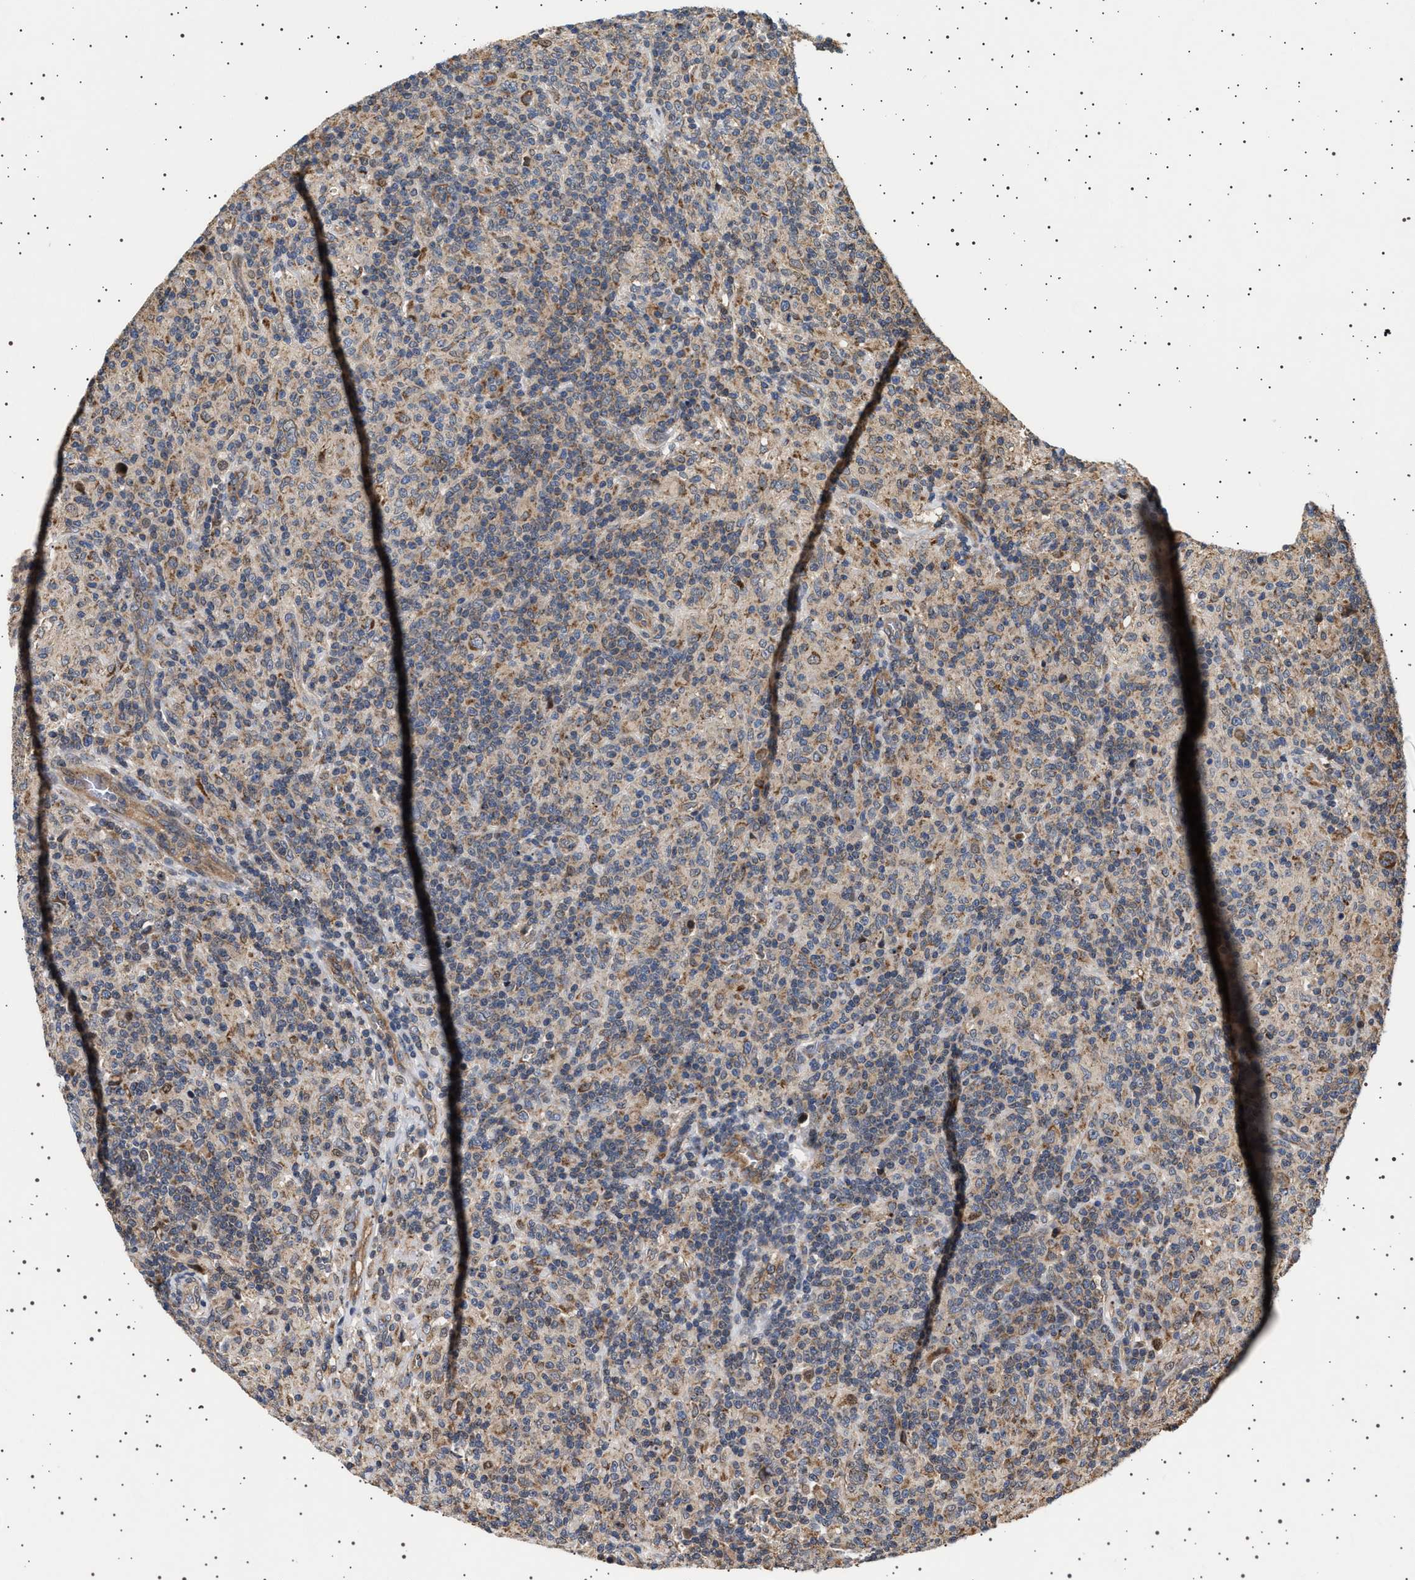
{"staining": {"intensity": "moderate", "quantity": "25%-75%", "location": "cytoplasmic/membranous"}, "tissue": "lymphoma", "cell_type": "Tumor cells", "image_type": "cancer", "snomed": [{"axis": "morphology", "description": "Hodgkin's disease, NOS"}, {"axis": "topography", "description": "Lymph node"}], "caption": "The image reveals staining of Hodgkin's disease, revealing moderate cytoplasmic/membranous protein expression (brown color) within tumor cells.", "gene": "TRUB2", "patient": {"sex": "male", "age": 70}}